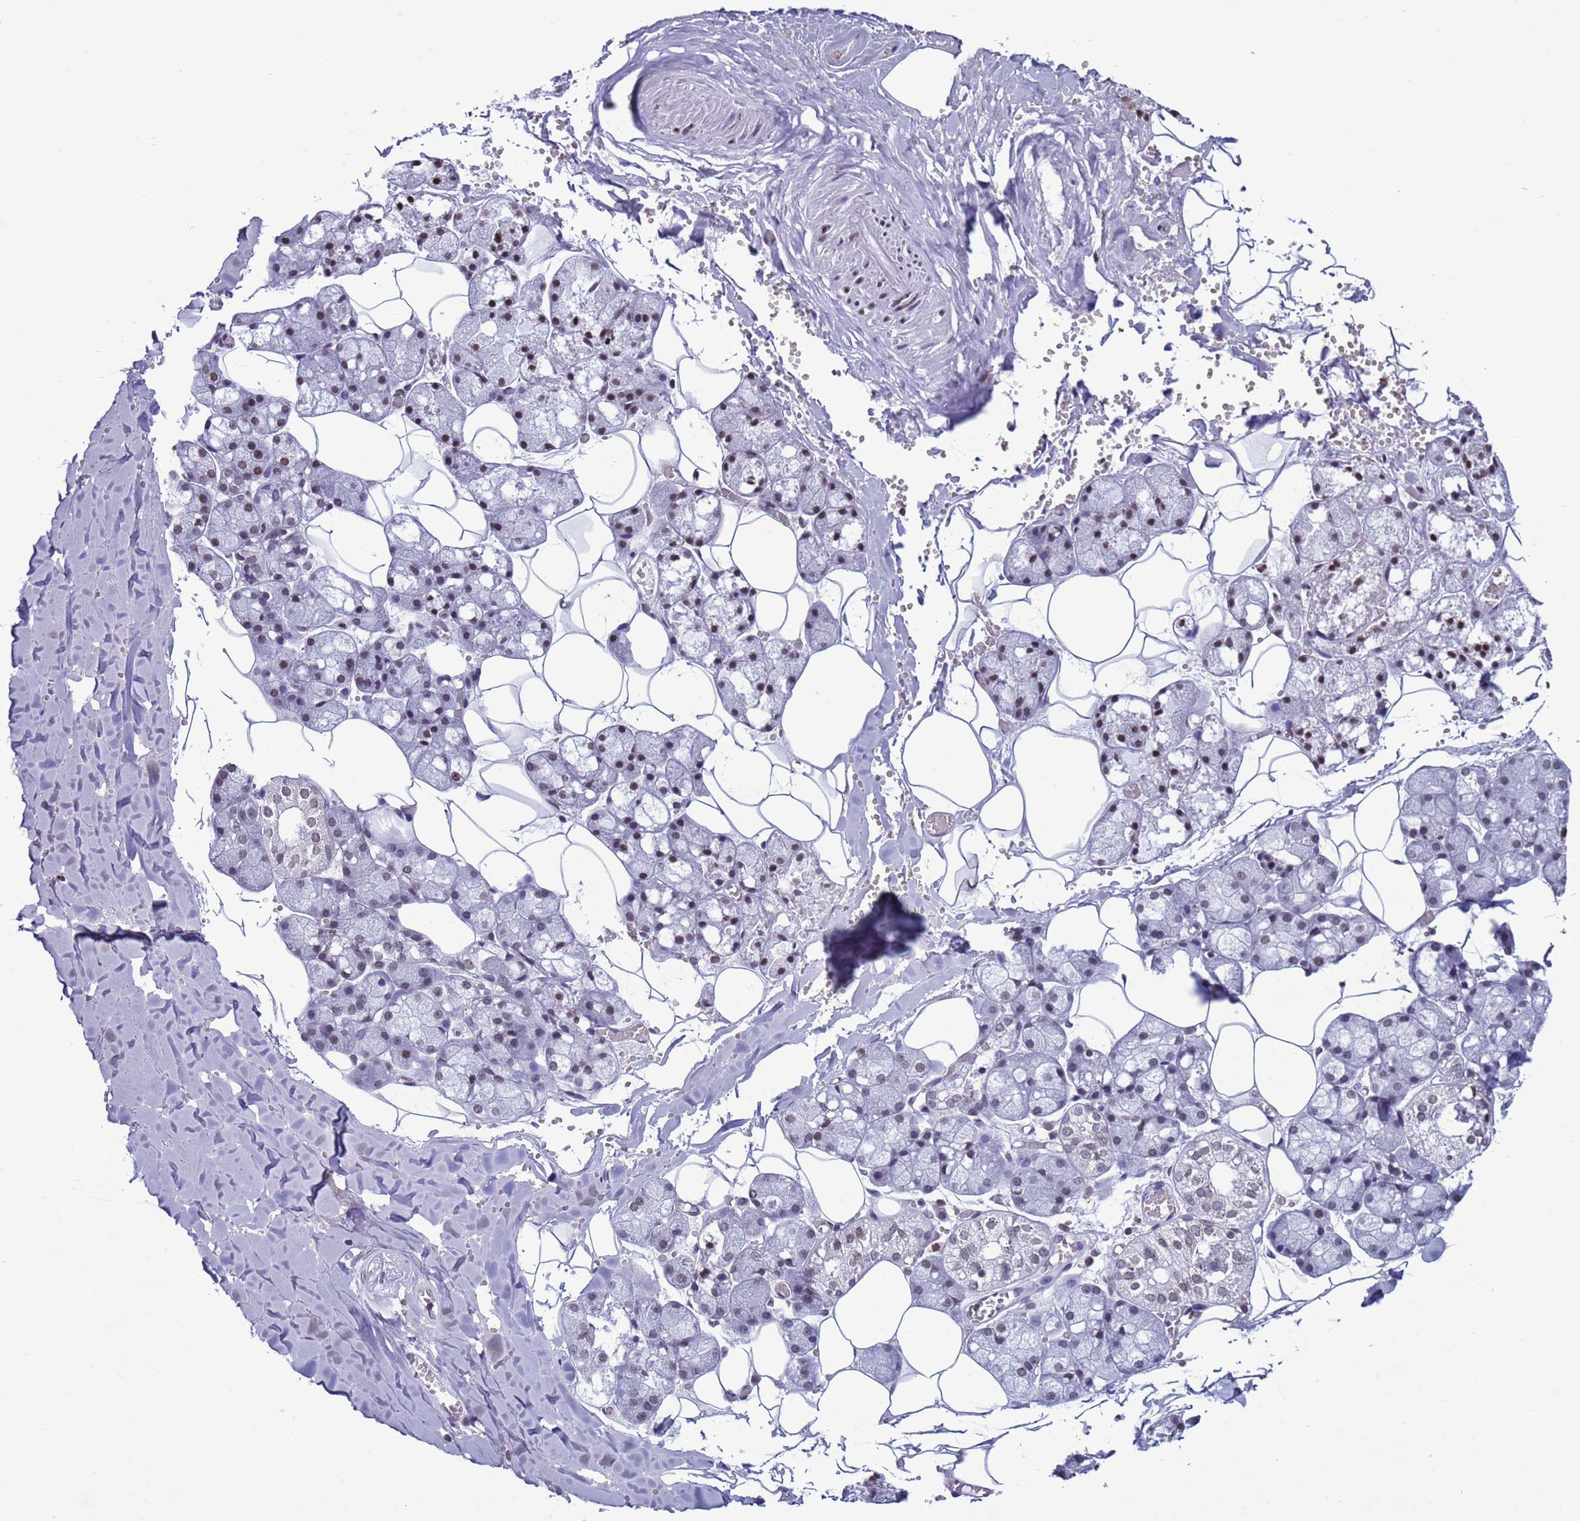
{"staining": {"intensity": "moderate", "quantity": "25%-75%", "location": "nuclear"}, "tissue": "salivary gland", "cell_type": "Glandular cells", "image_type": "normal", "snomed": [{"axis": "morphology", "description": "Normal tissue, NOS"}, {"axis": "topography", "description": "Salivary gland"}], "caption": "High-power microscopy captured an IHC histopathology image of normal salivary gland, revealing moderate nuclear staining in about 25%-75% of glandular cells.", "gene": "H4C11", "patient": {"sex": "male", "age": 62}}